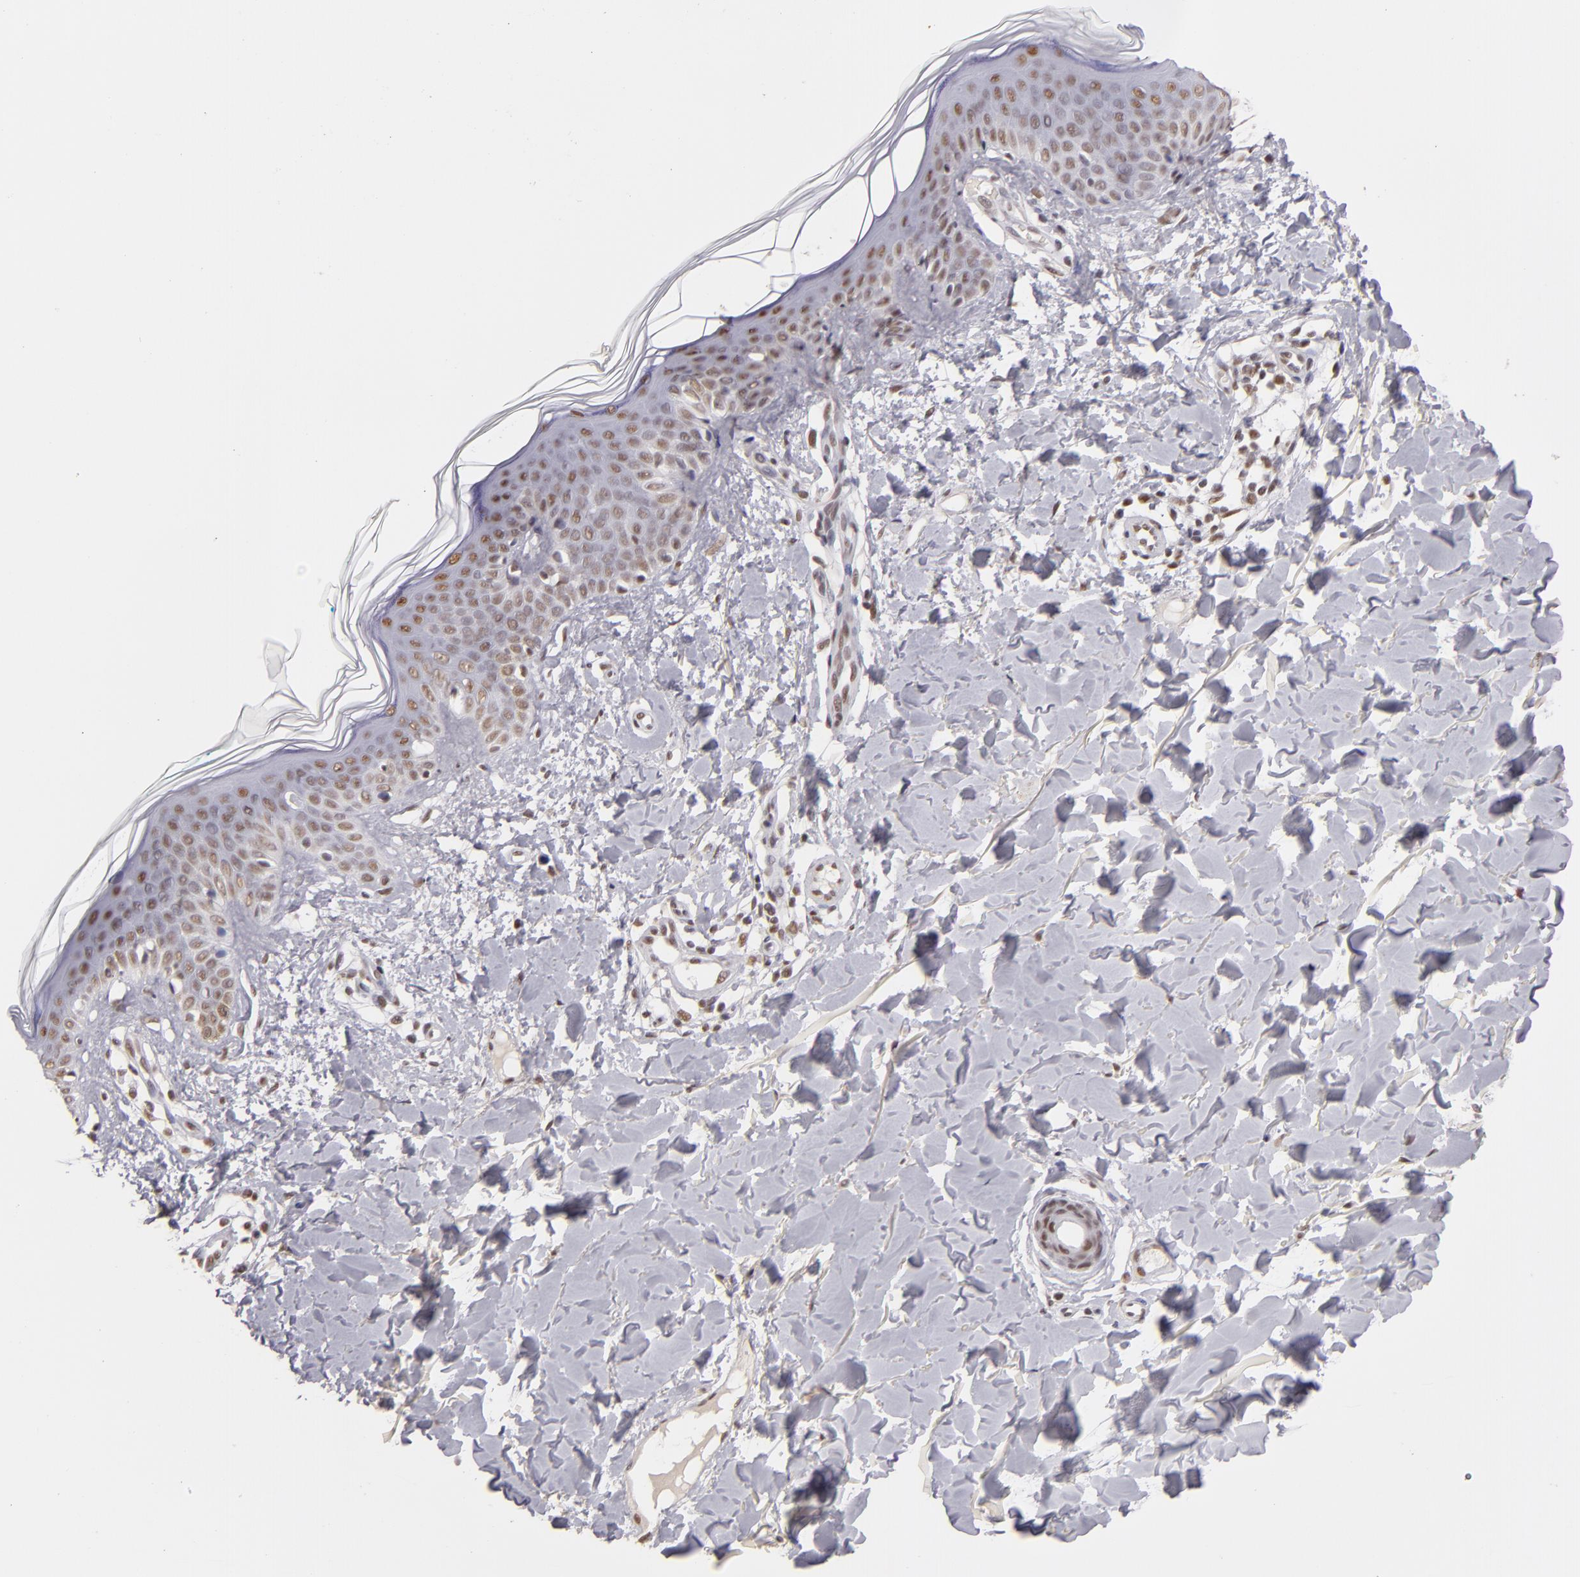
{"staining": {"intensity": "moderate", "quantity": ">75%", "location": "nuclear"}, "tissue": "skin", "cell_type": "Fibroblasts", "image_type": "normal", "snomed": [{"axis": "morphology", "description": "Normal tissue, NOS"}, {"axis": "topography", "description": "Skin"}], "caption": "Immunohistochemistry (IHC) micrograph of benign skin: human skin stained using IHC demonstrates medium levels of moderate protein expression localized specifically in the nuclear of fibroblasts, appearing as a nuclear brown color.", "gene": "INTS6", "patient": {"sex": "male", "age": 32}}